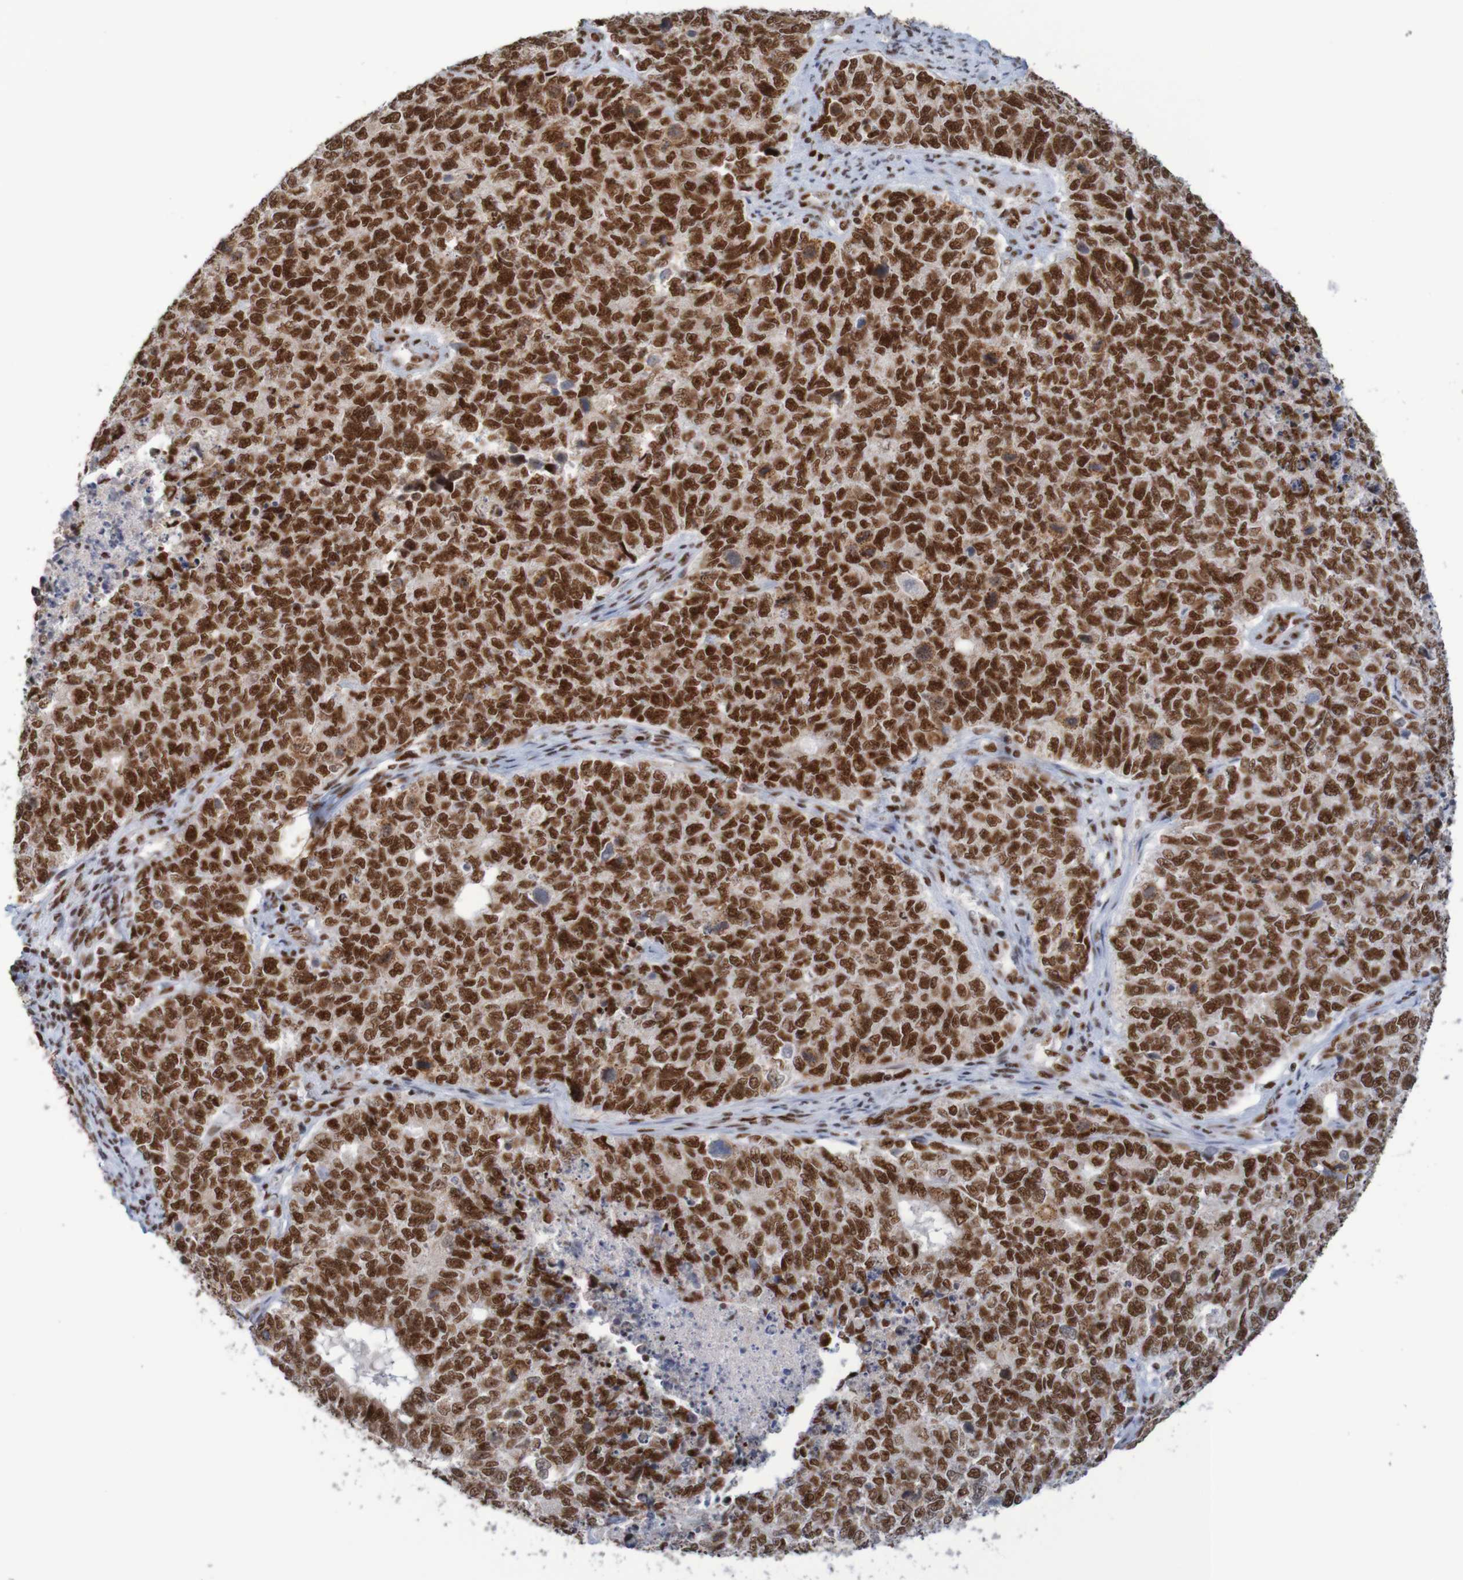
{"staining": {"intensity": "strong", "quantity": ">75%", "location": "nuclear"}, "tissue": "cervical cancer", "cell_type": "Tumor cells", "image_type": "cancer", "snomed": [{"axis": "morphology", "description": "Squamous cell carcinoma, NOS"}, {"axis": "topography", "description": "Cervix"}], "caption": "Cervical cancer (squamous cell carcinoma) tissue reveals strong nuclear positivity in about >75% of tumor cells (Stains: DAB (3,3'-diaminobenzidine) in brown, nuclei in blue, Microscopy: brightfield microscopy at high magnification).", "gene": "THRAP3", "patient": {"sex": "female", "age": 63}}